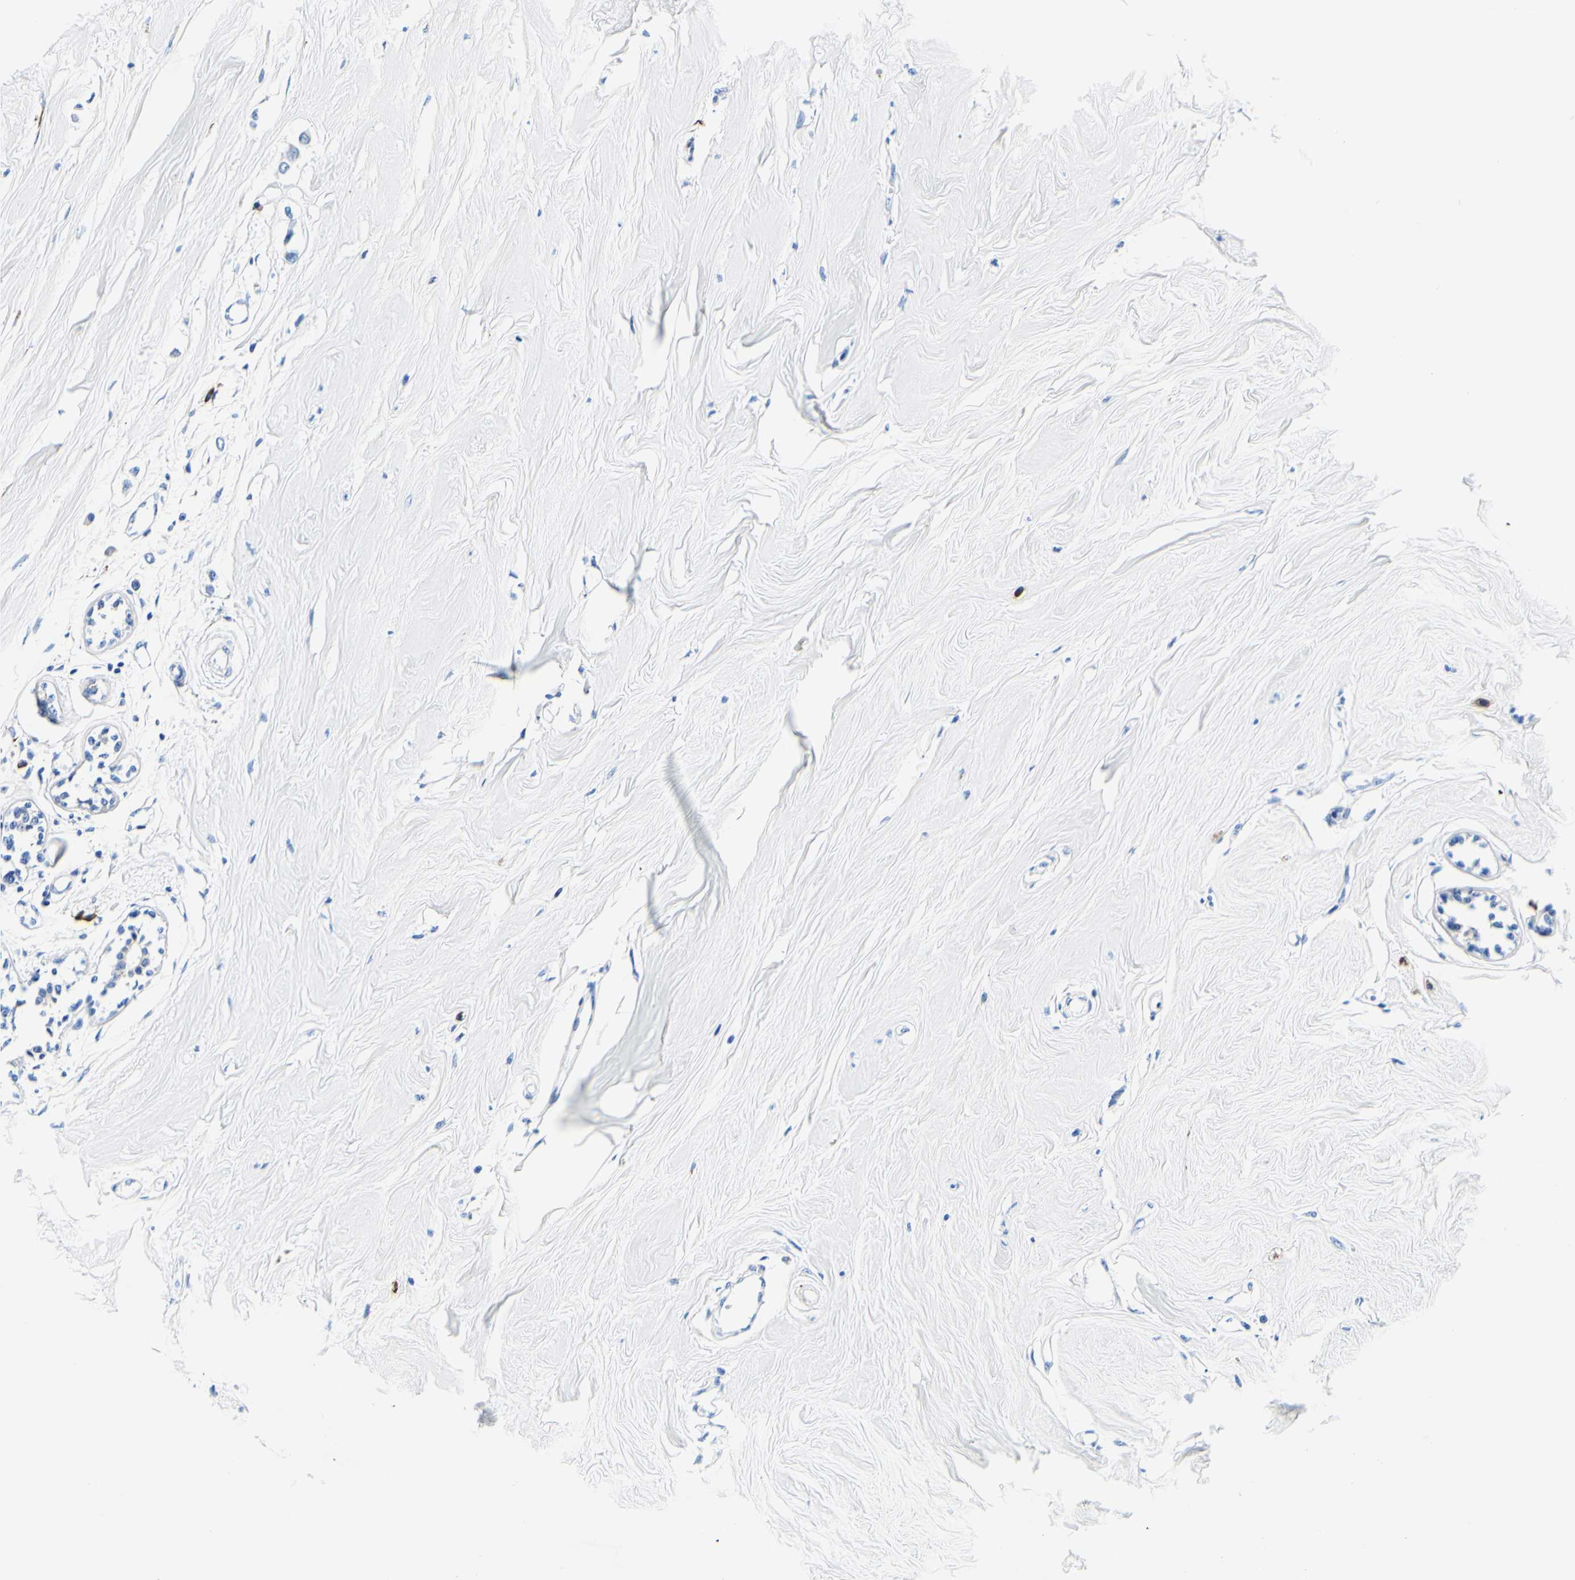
{"staining": {"intensity": "negative", "quantity": "none", "location": "none"}, "tissue": "breast cancer", "cell_type": "Tumor cells", "image_type": "cancer", "snomed": [{"axis": "morphology", "description": "Lobular carcinoma"}, {"axis": "topography", "description": "Breast"}], "caption": "Breast cancer (lobular carcinoma) stained for a protein using IHC reveals no positivity tumor cells.", "gene": "P4HB", "patient": {"sex": "female", "age": 51}}